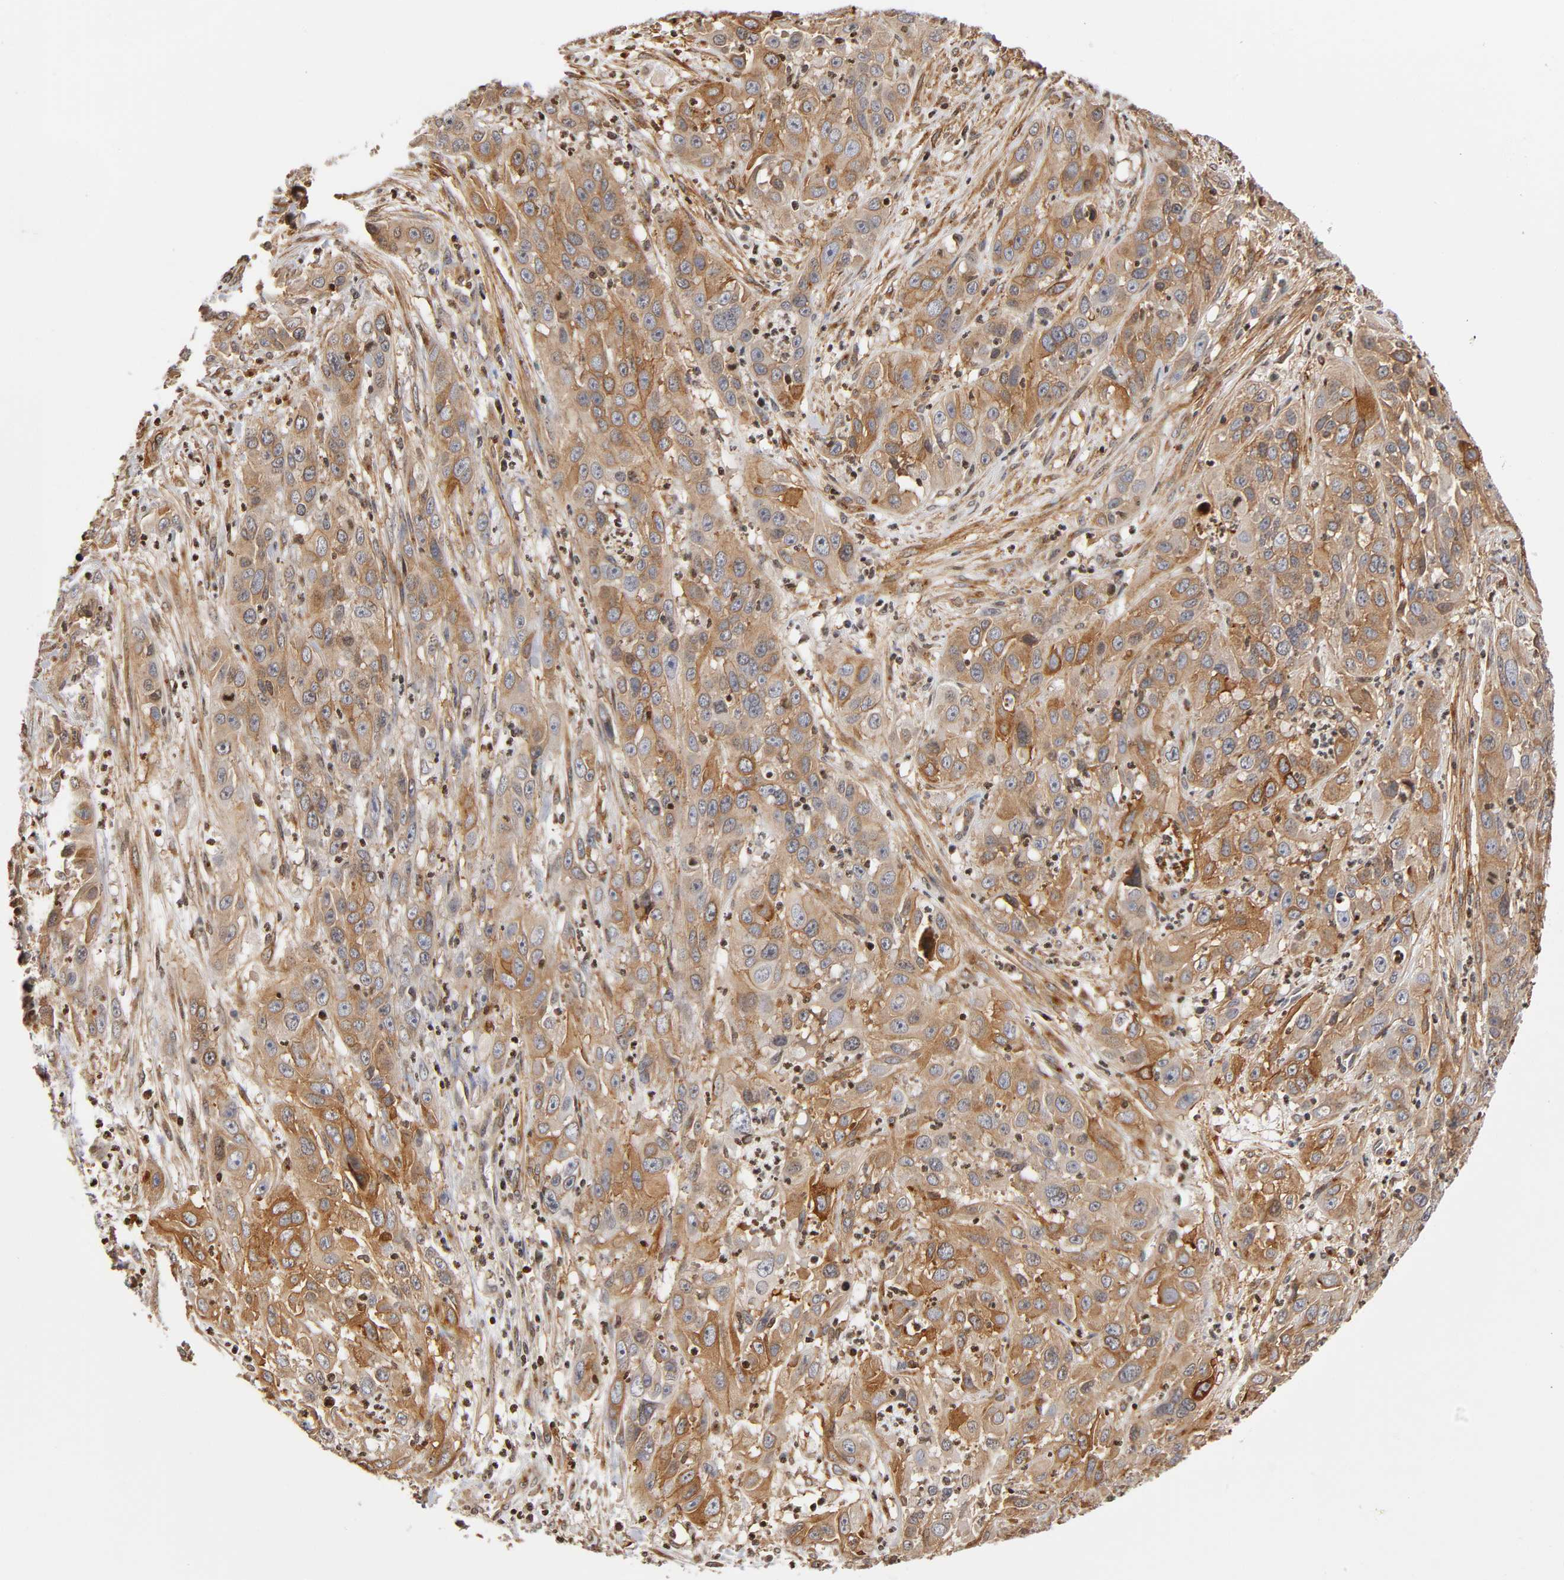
{"staining": {"intensity": "moderate", "quantity": ">75%", "location": "cytoplasmic/membranous"}, "tissue": "cervical cancer", "cell_type": "Tumor cells", "image_type": "cancer", "snomed": [{"axis": "morphology", "description": "Squamous cell carcinoma, NOS"}, {"axis": "topography", "description": "Cervix"}], "caption": "Brown immunohistochemical staining in squamous cell carcinoma (cervical) exhibits moderate cytoplasmic/membranous staining in about >75% of tumor cells.", "gene": "ITGAV", "patient": {"sex": "female", "age": 32}}